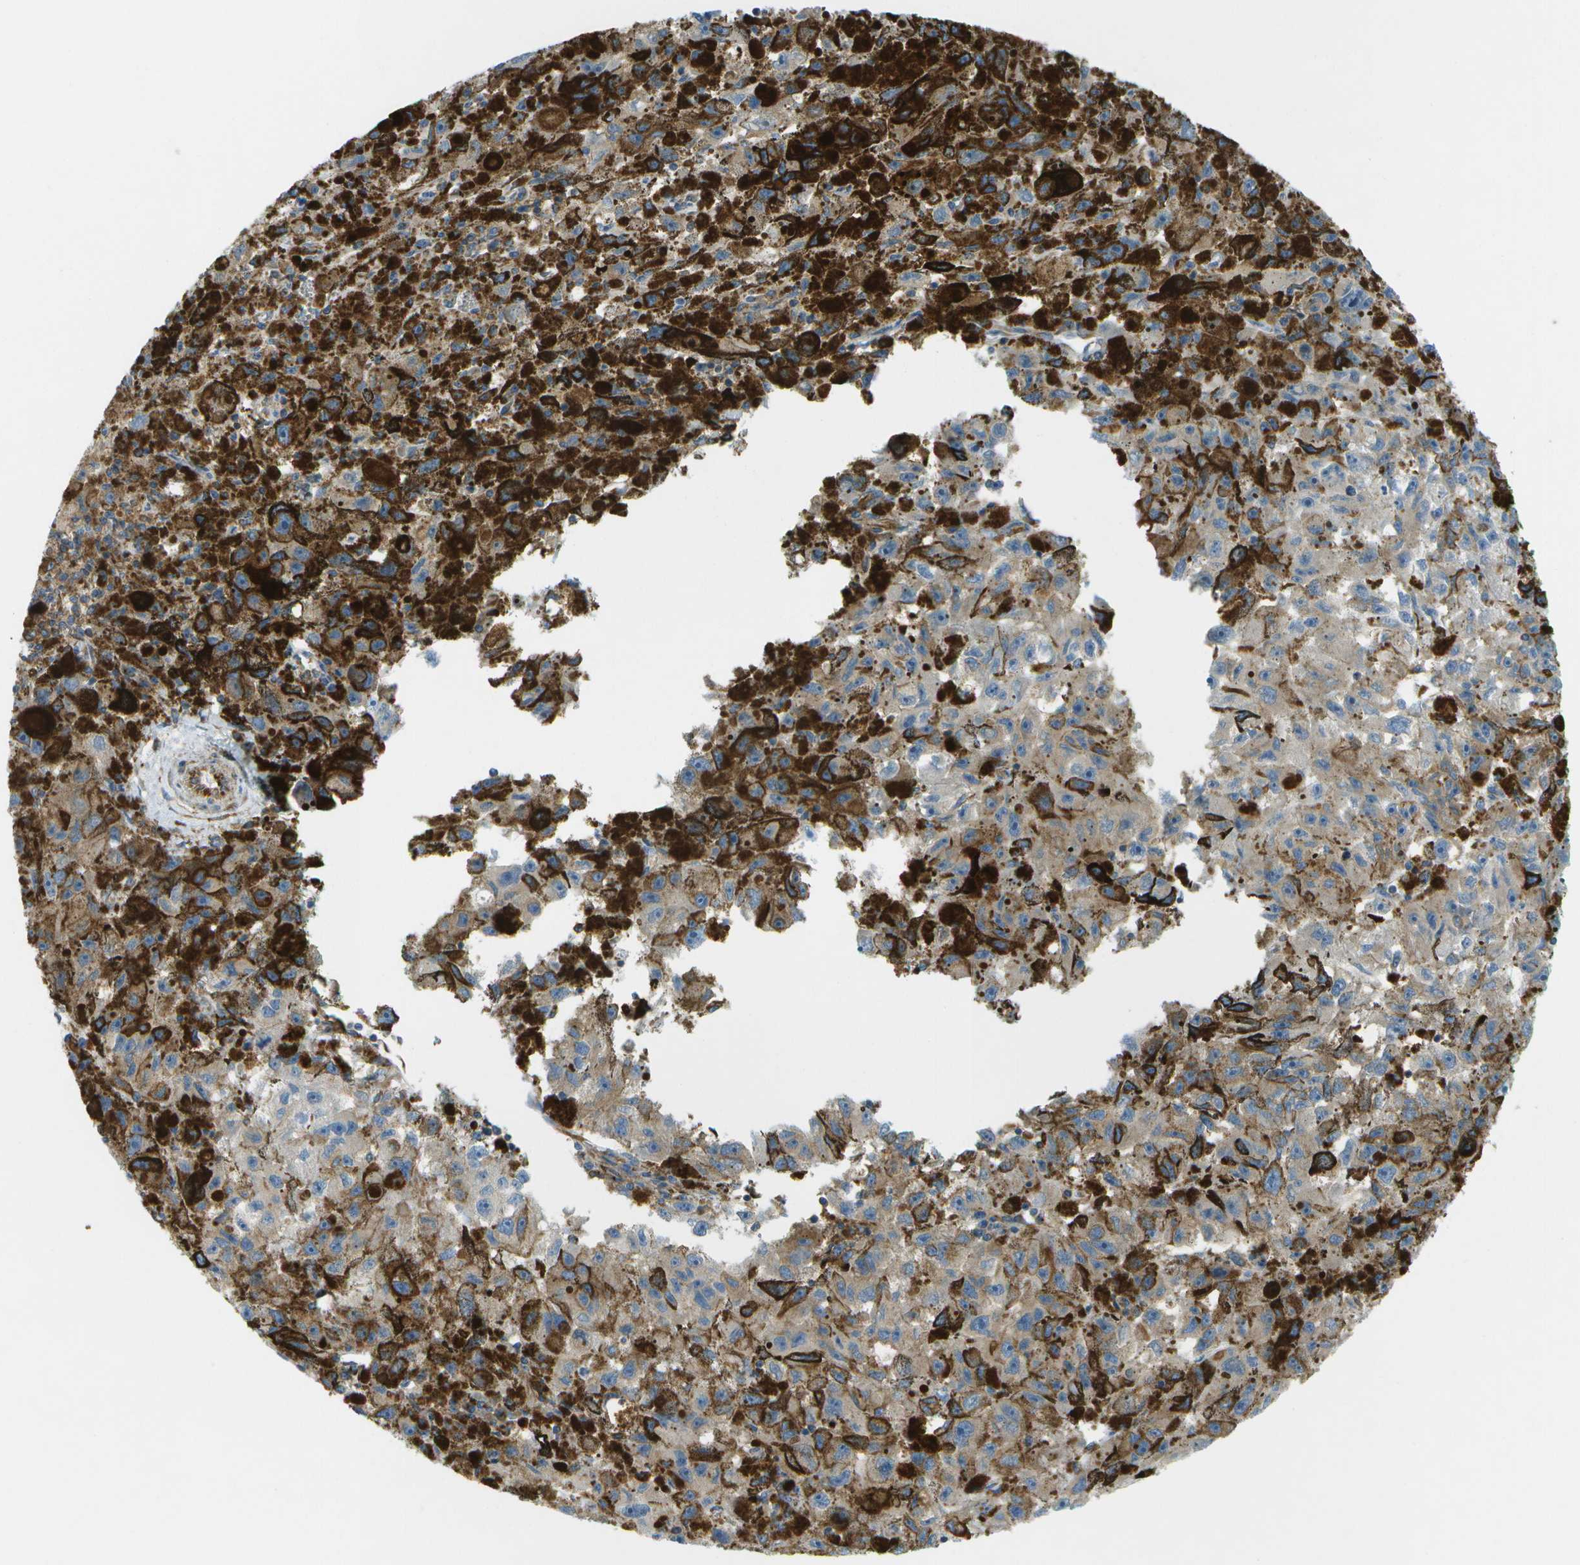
{"staining": {"intensity": "negative", "quantity": "none", "location": "none"}, "tissue": "melanoma", "cell_type": "Tumor cells", "image_type": "cancer", "snomed": [{"axis": "morphology", "description": "Malignant melanoma, NOS"}, {"axis": "topography", "description": "Skin"}], "caption": "High power microscopy histopathology image of an IHC micrograph of malignant melanoma, revealing no significant positivity in tumor cells.", "gene": "WNK2", "patient": {"sex": "female", "age": 104}}